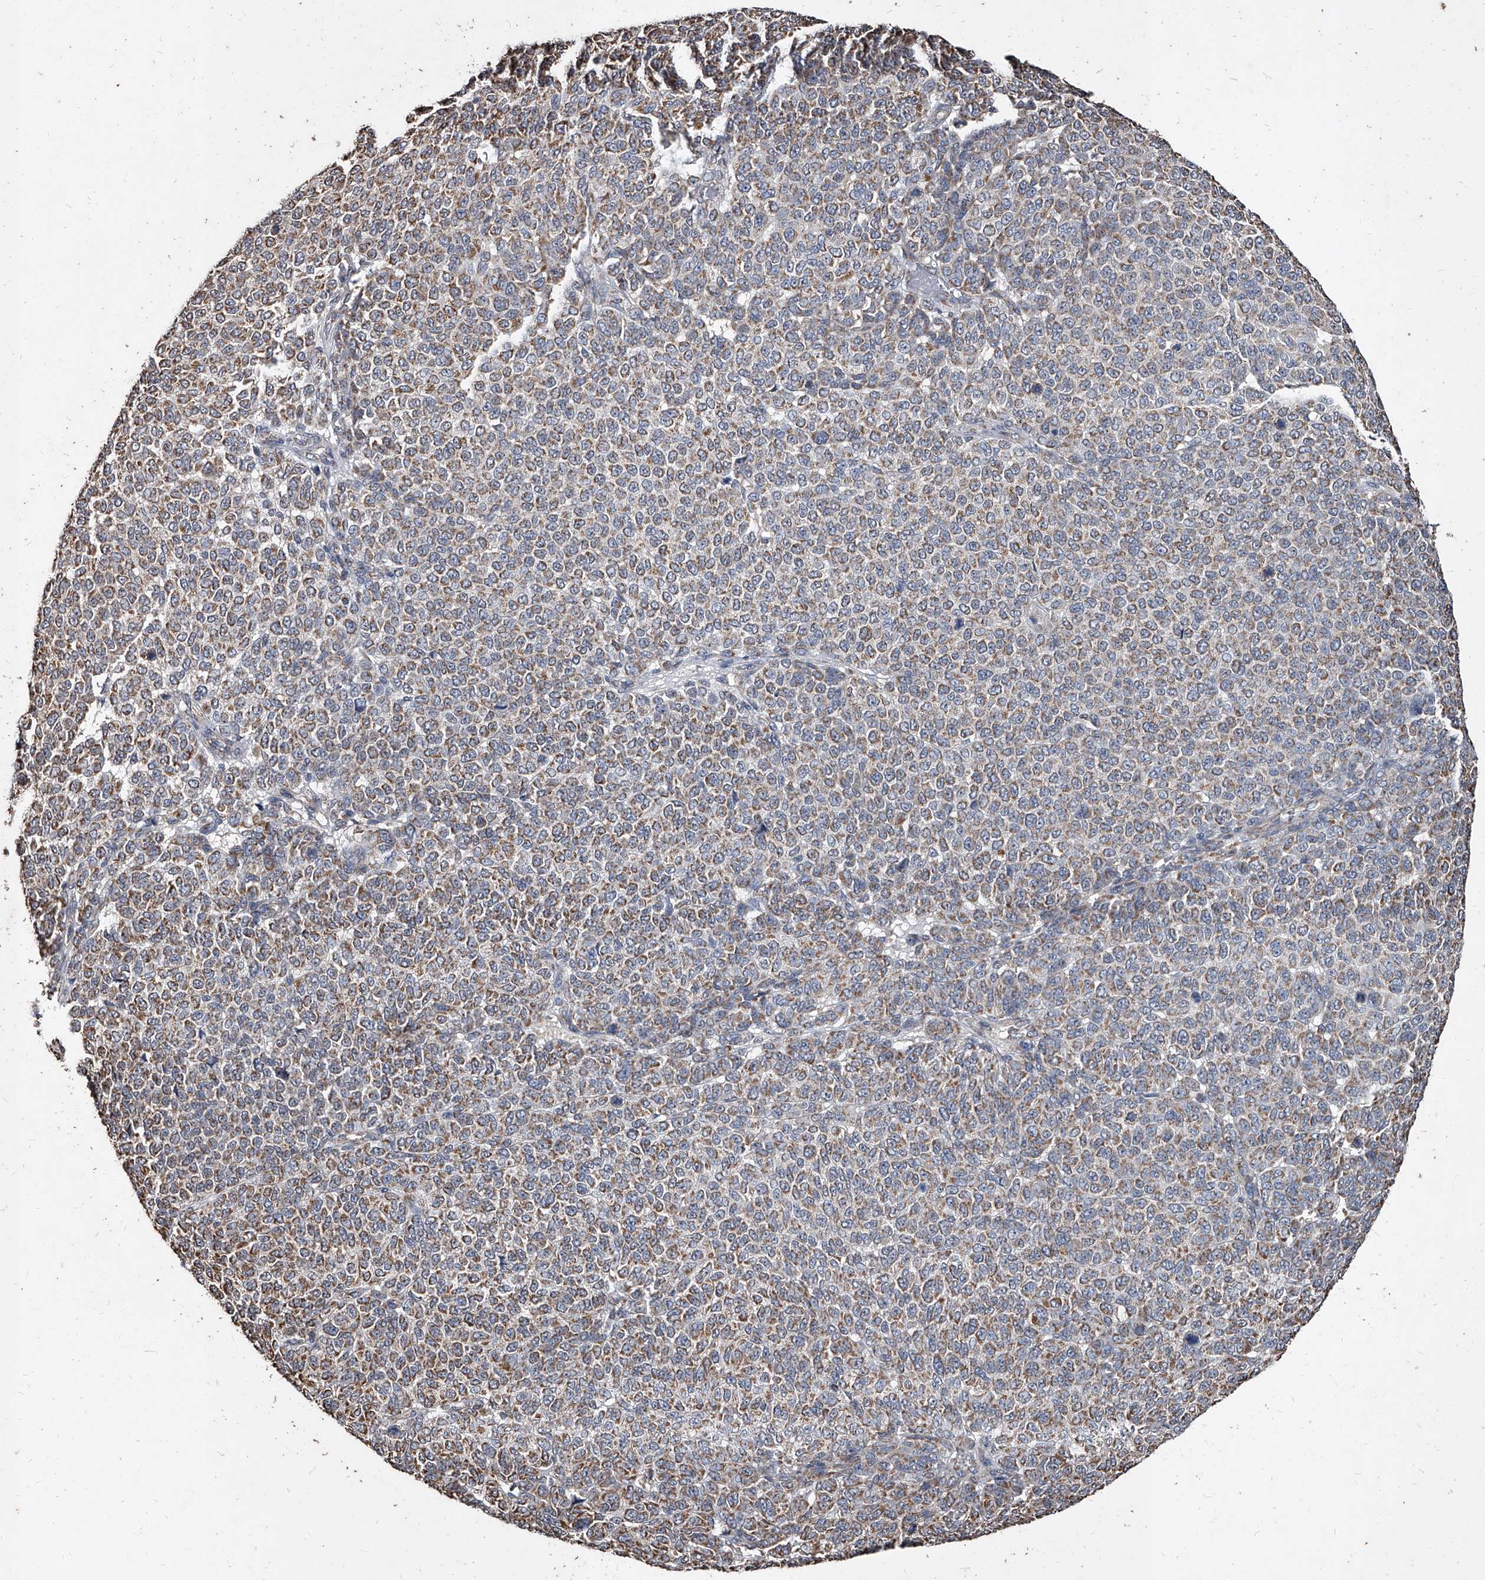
{"staining": {"intensity": "weak", "quantity": ">75%", "location": "cytoplasmic/membranous"}, "tissue": "melanoma", "cell_type": "Tumor cells", "image_type": "cancer", "snomed": [{"axis": "morphology", "description": "Malignant melanoma, NOS"}, {"axis": "topography", "description": "Skin"}], "caption": "Tumor cells show weak cytoplasmic/membranous positivity in about >75% of cells in melanoma.", "gene": "GPR183", "patient": {"sex": "male", "age": 59}}